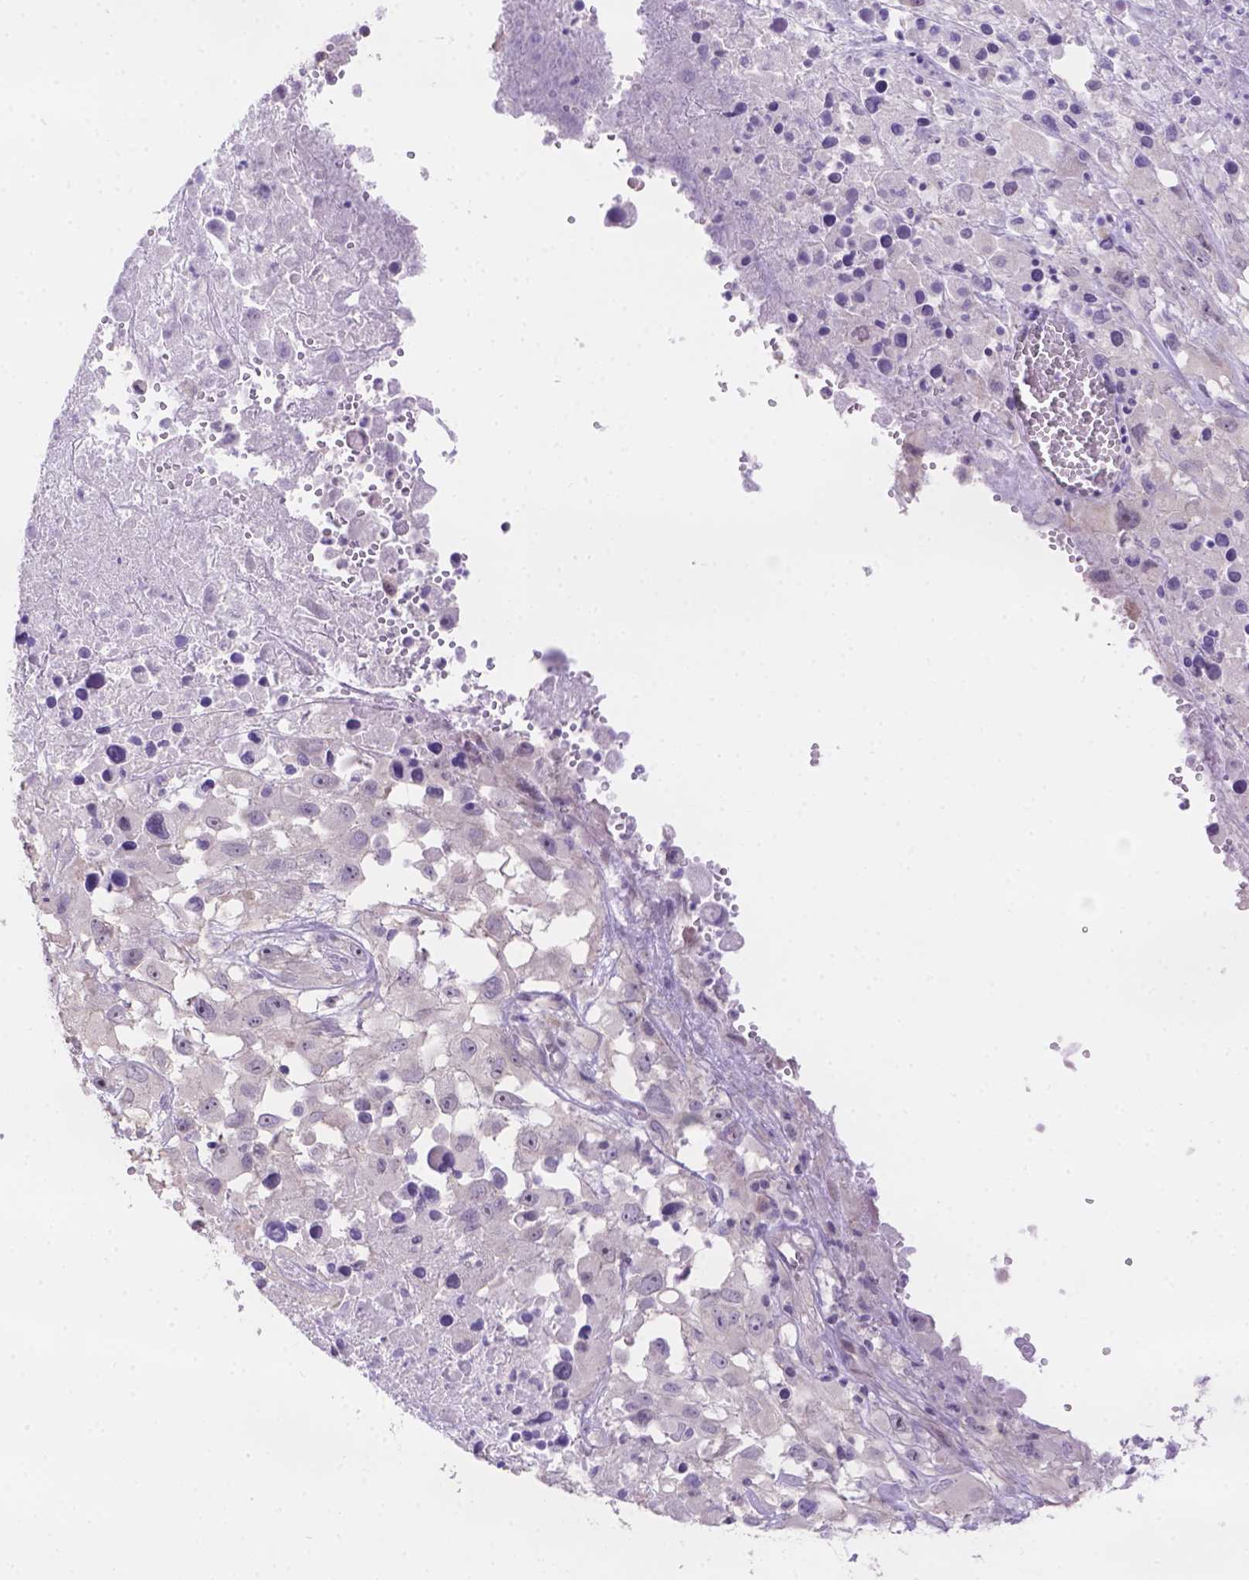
{"staining": {"intensity": "negative", "quantity": "none", "location": "none"}, "tissue": "melanoma", "cell_type": "Tumor cells", "image_type": "cancer", "snomed": [{"axis": "morphology", "description": "Malignant melanoma, Metastatic site"}, {"axis": "topography", "description": "Soft tissue"}], "caption": "Immunohistochemistry (IHC) of malignant melanoma (metastatic site) exhibits no positivity in tumor cells. (DAB immunohistochemistry visualized using brightfield microscopy, high magnification).", "gene": "CD96", "patient": {"sex": "male", "age": 50}}